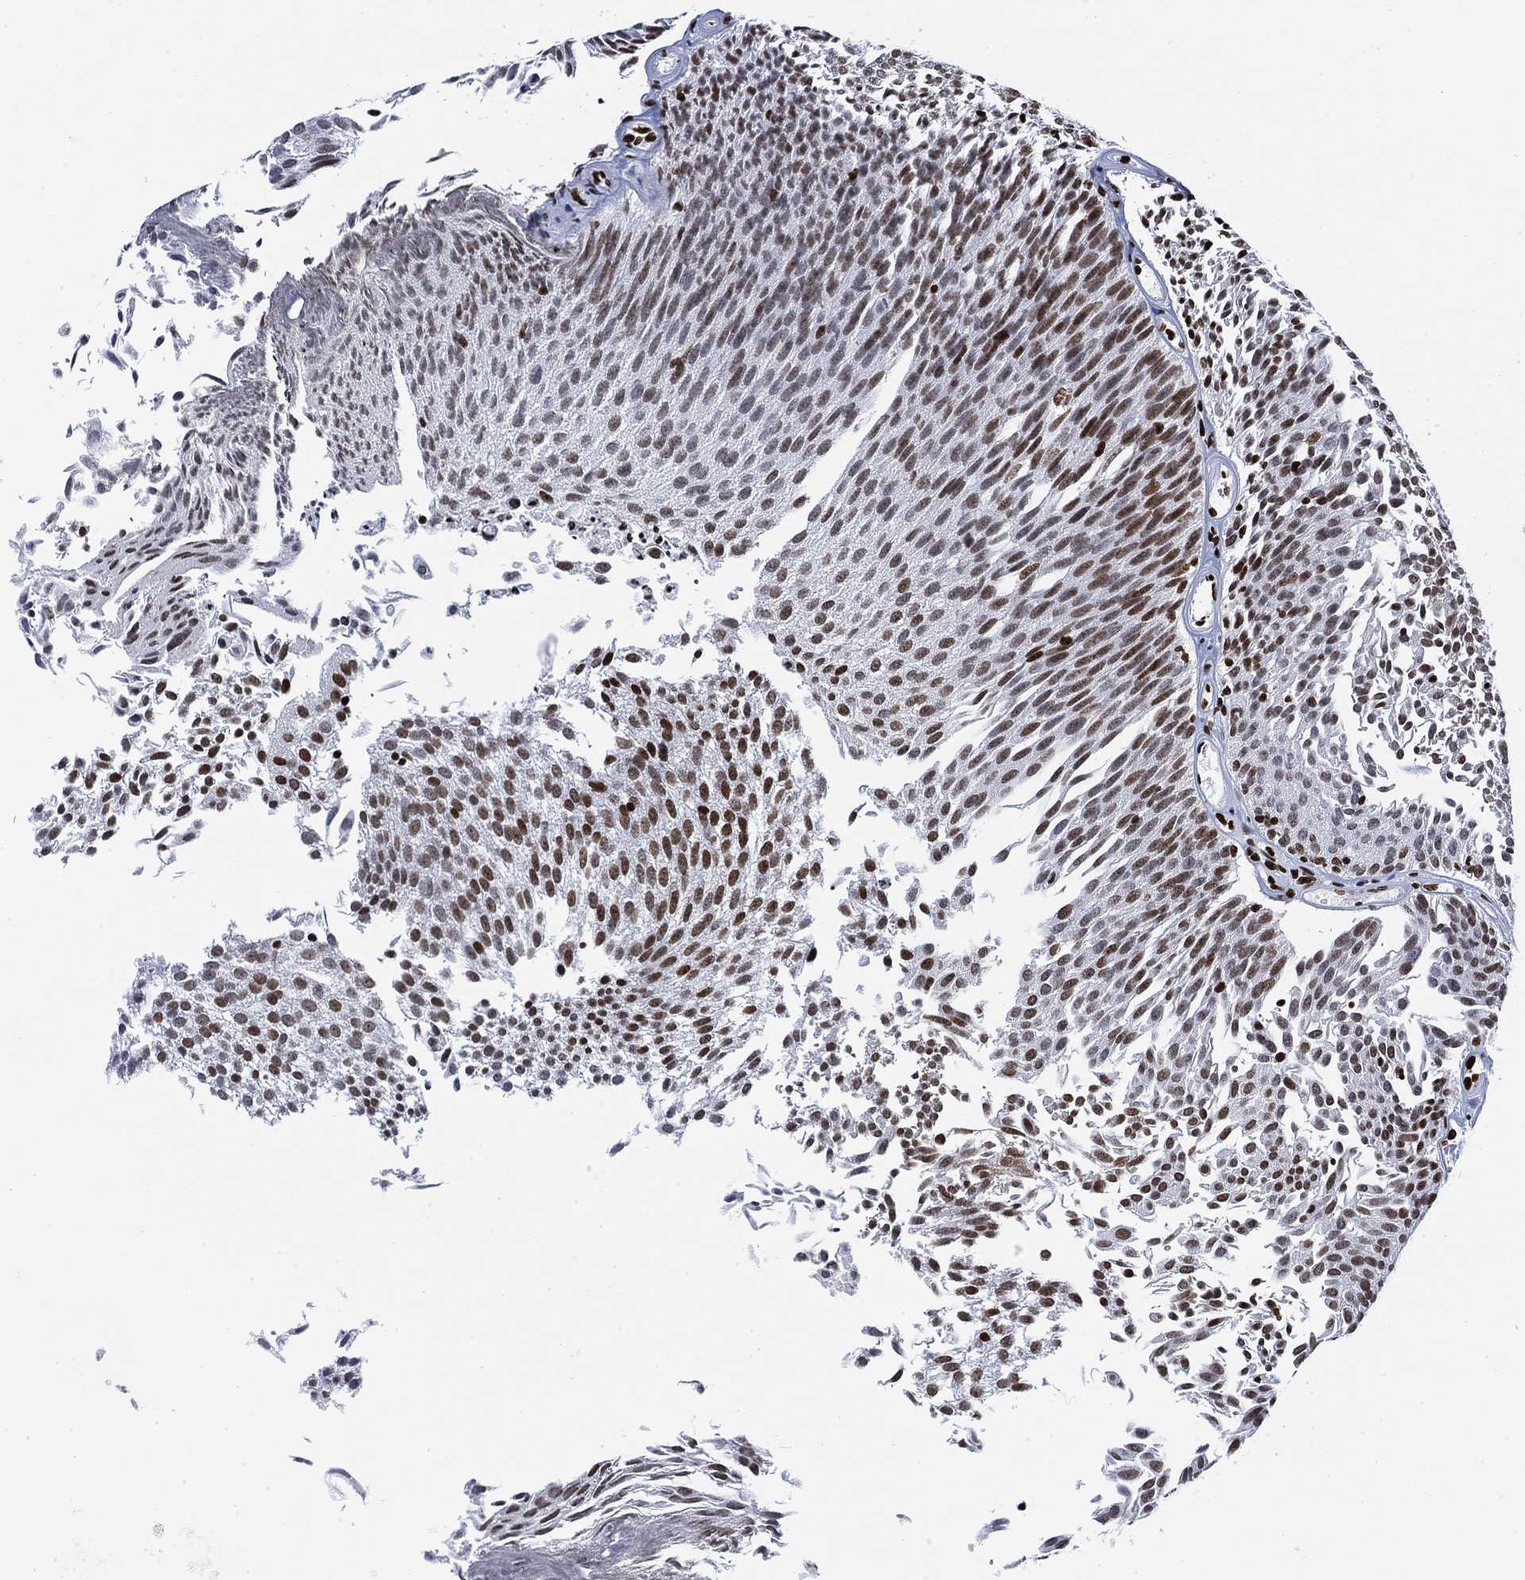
{"staining": {"intensity": "strong", "quantity": "25%-75%", "location": "nuclear"}, "tissue": "urothelial cancer", "cell_type": "Tumor cells", "image_type": "cancer", "snomed": [{"axis": "morphology", "description": "Urothelial carcinoma, Low grade"}, {"axis": "topography", "description": "Urinary bladder"}], "caption": "Protein analysis of urothelial carcinoma (low-grade) tissue reveals strong nuclear positivity in approximately 25%-75% of tumor cells.", "gene": "H1-10", "patient": {"sex": "male", "age": 52}}